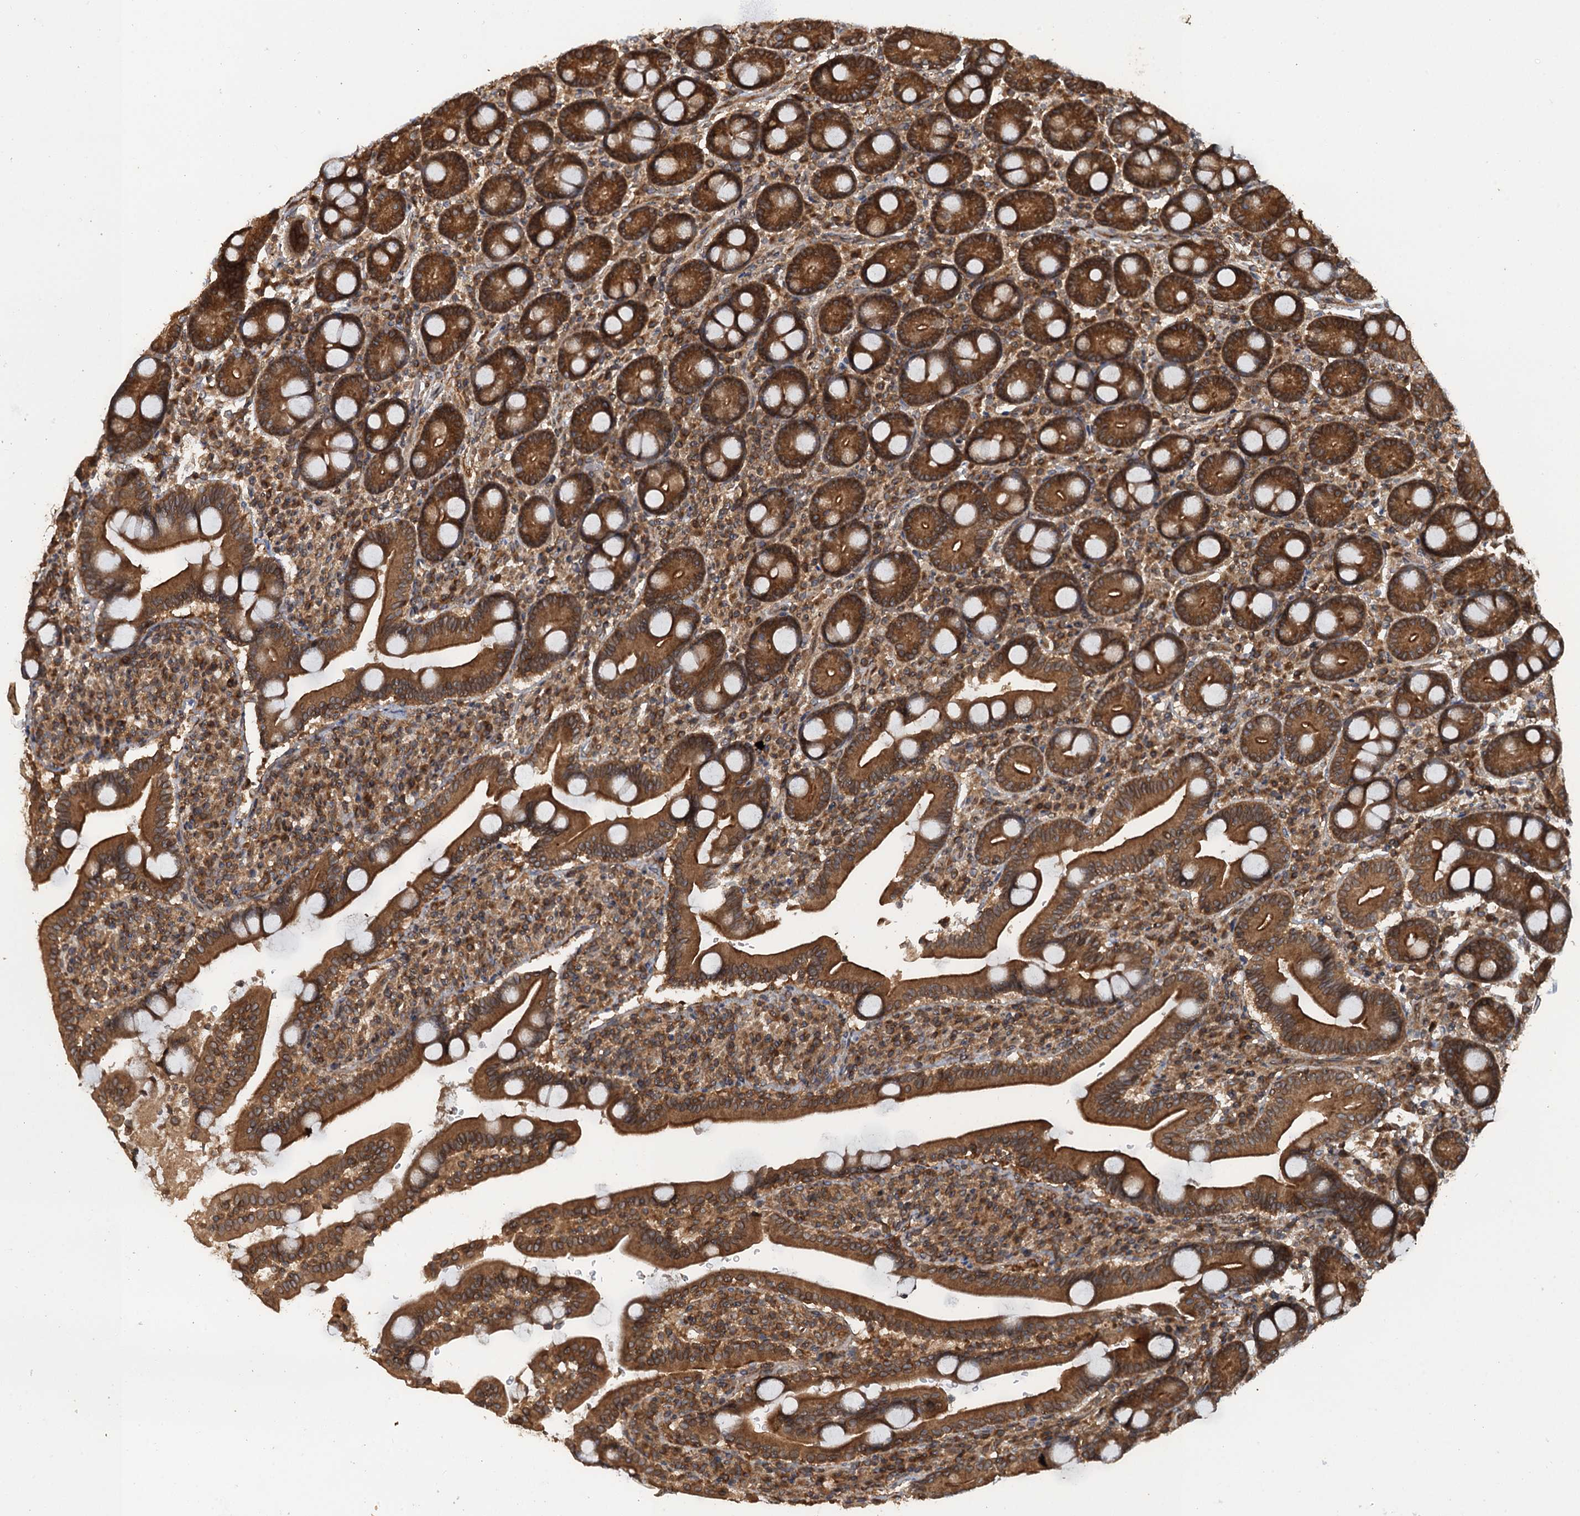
{"staining": {"intensity": "strong", "quantity": ">75%", "location": "cytoplasmic/membranous"}, "tissue": "duodenum", "cell_type": "Glandular cells", "image_type": "normal", "snomed": [{"axis": "morphology", "description": "Normal tissue, NOS"}, {"axis": "topography", "description": "Duodenum"}], "caption": "Immunohistochemistry (IHC) histopathology image of unremarkable human duodenum stained for a protein (brown), which reveals high levels of strong cytoplasmic/membranous expression in approximately >75% of glandular cells.", "gene": "GLE1", "patient": {"sex": "male", "age": 35}}